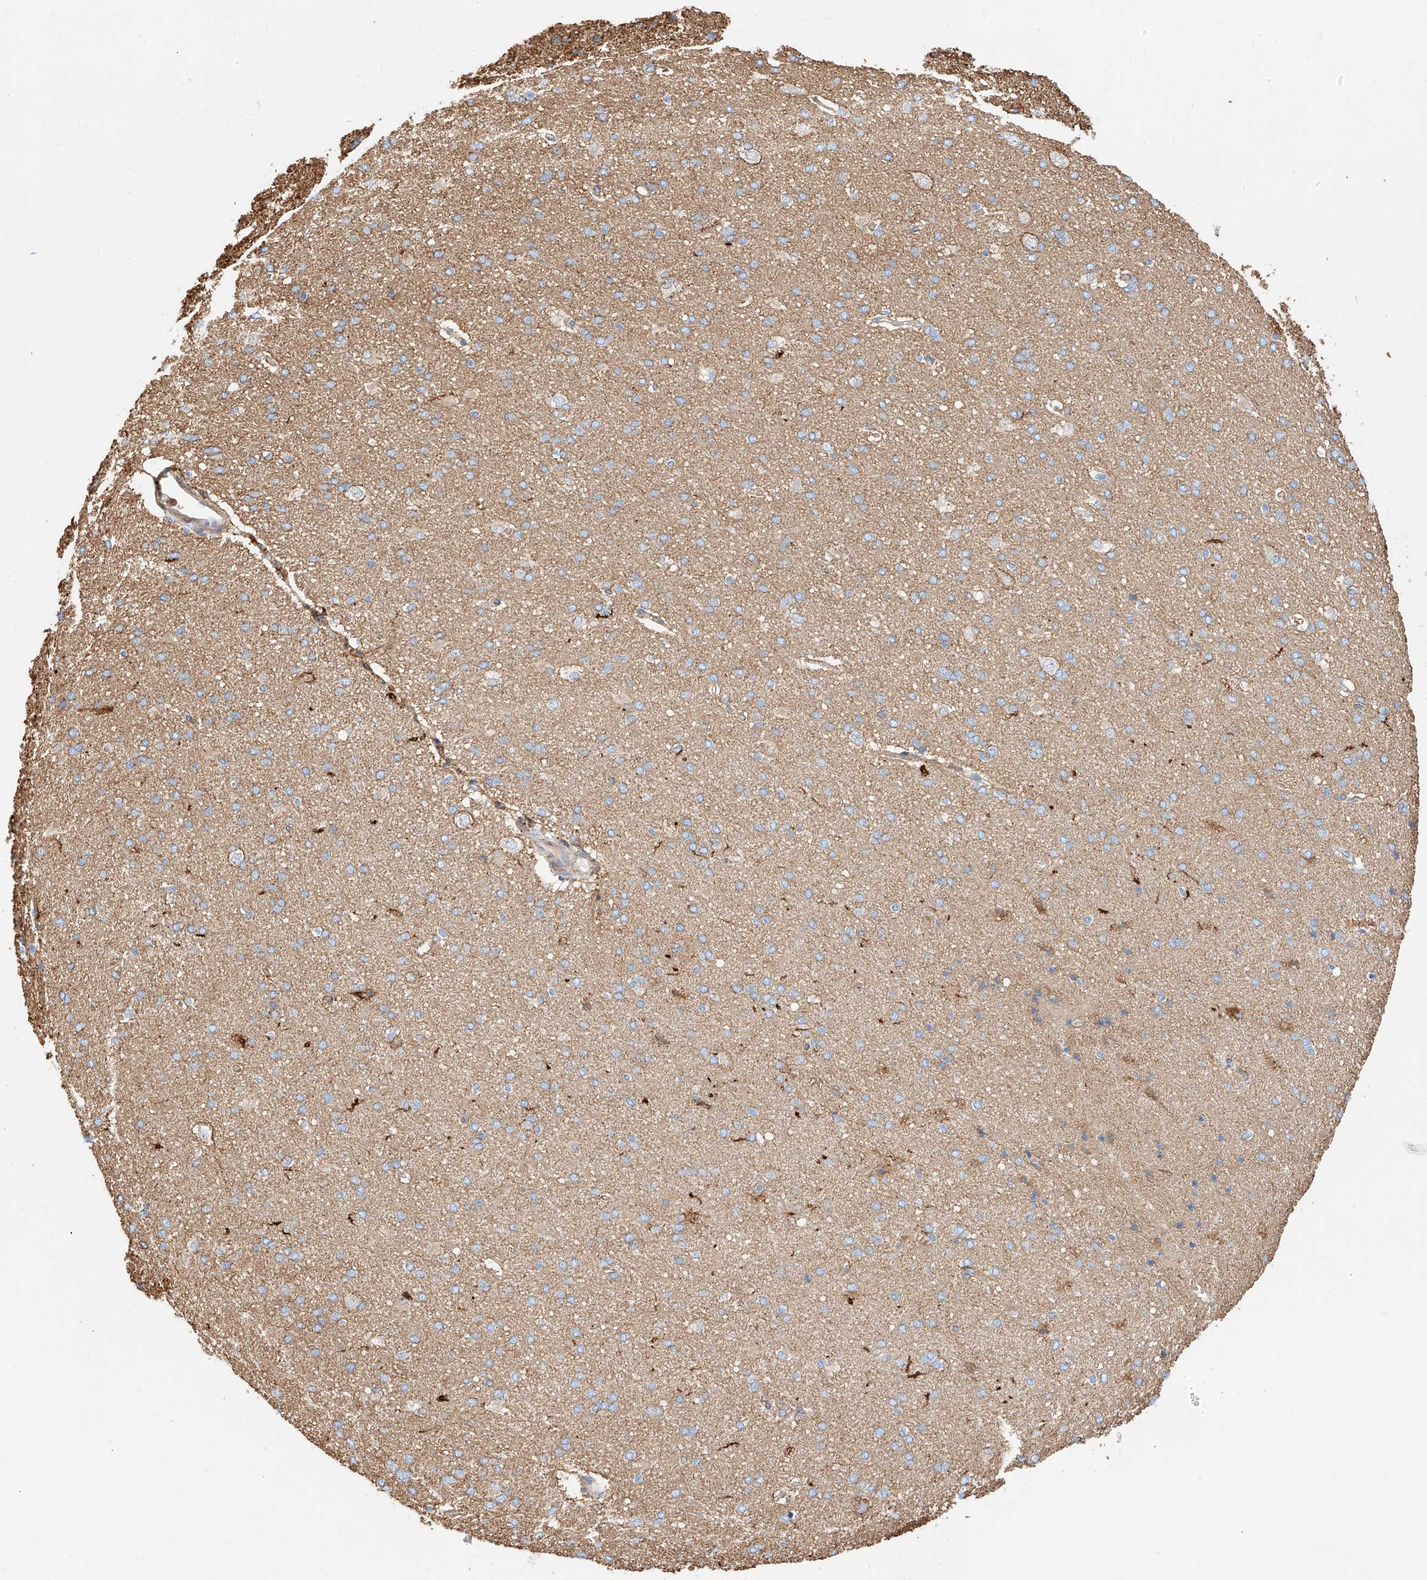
{"staining": {"intensity": "moderate", "quantity": "25%-75%", "location": "cytoplasmic/membranous"}, "tissue": "cerebral cortex", "cell_type": "Endothelial cells", "image_type": "normal", "snomed": [{"axis": "morphology", "description": "Normal tissue, NOS"}, {"axis": "topography", "description": "Cerebral cortex"}], "caption": "The micrograph displays staining of benign cerebral cortex, revealing moderate cytoplasmic/membranous protein expression (brown color) within endothelial cells.", "gene": "WFS1", "patient": {"sex": "male", "age": 62}}